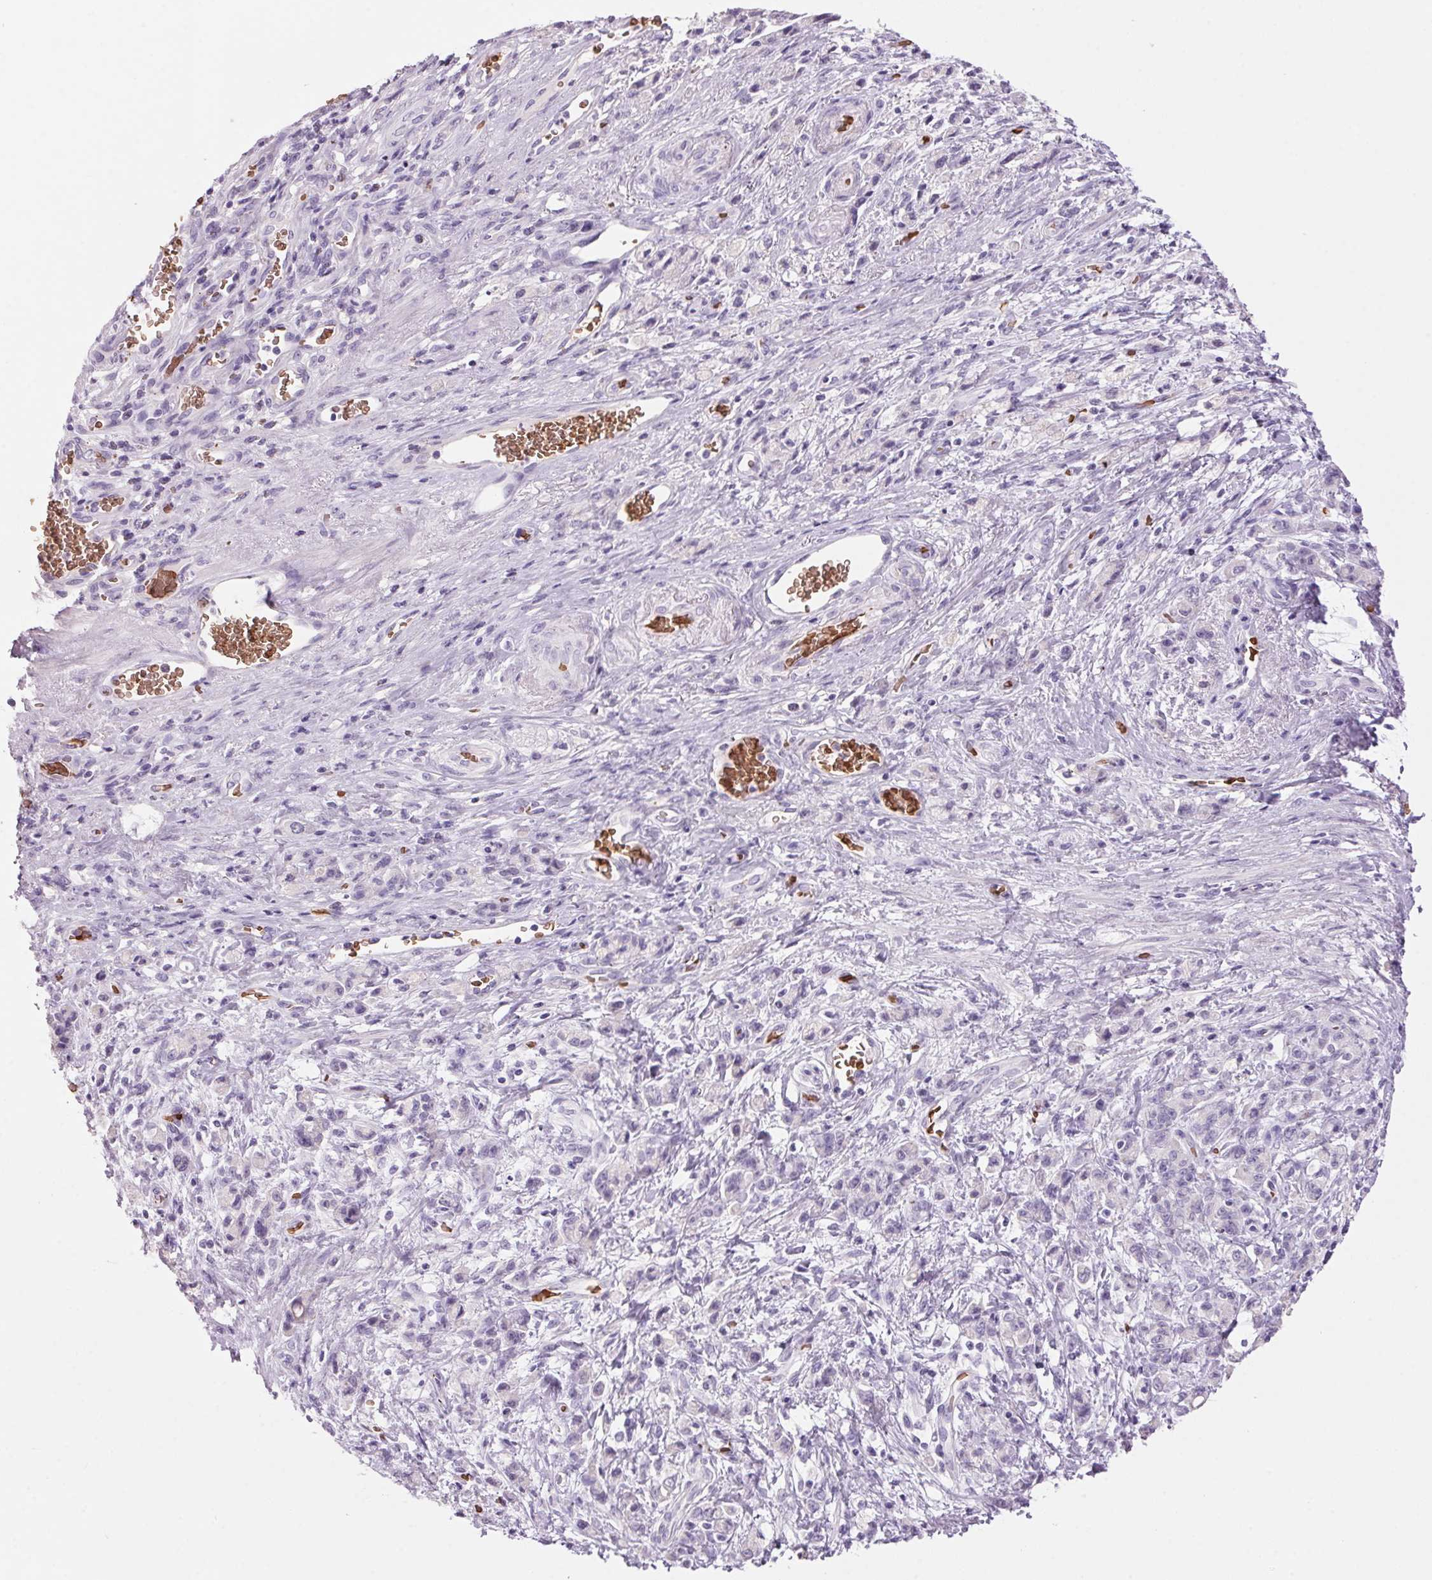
{"staining": {"intensity": "negative", "quantity": "none", "location": "none"}, "tissue": "stomach cancer", "cell_type": "Tumor cells", "image_type": "cancer", "snomed": [{"axis": "morphology", "description": "Adenocarcinoma, NOS"}, {"axis": "topography", "description": "Stomach"}], "caption": "Immunohistochemistry of human adenocarcinoma (stomach) demonstrates no expression in tumor cells.", "gene": "HBQ1", "patient": {"sex": "male", "age": 77}}